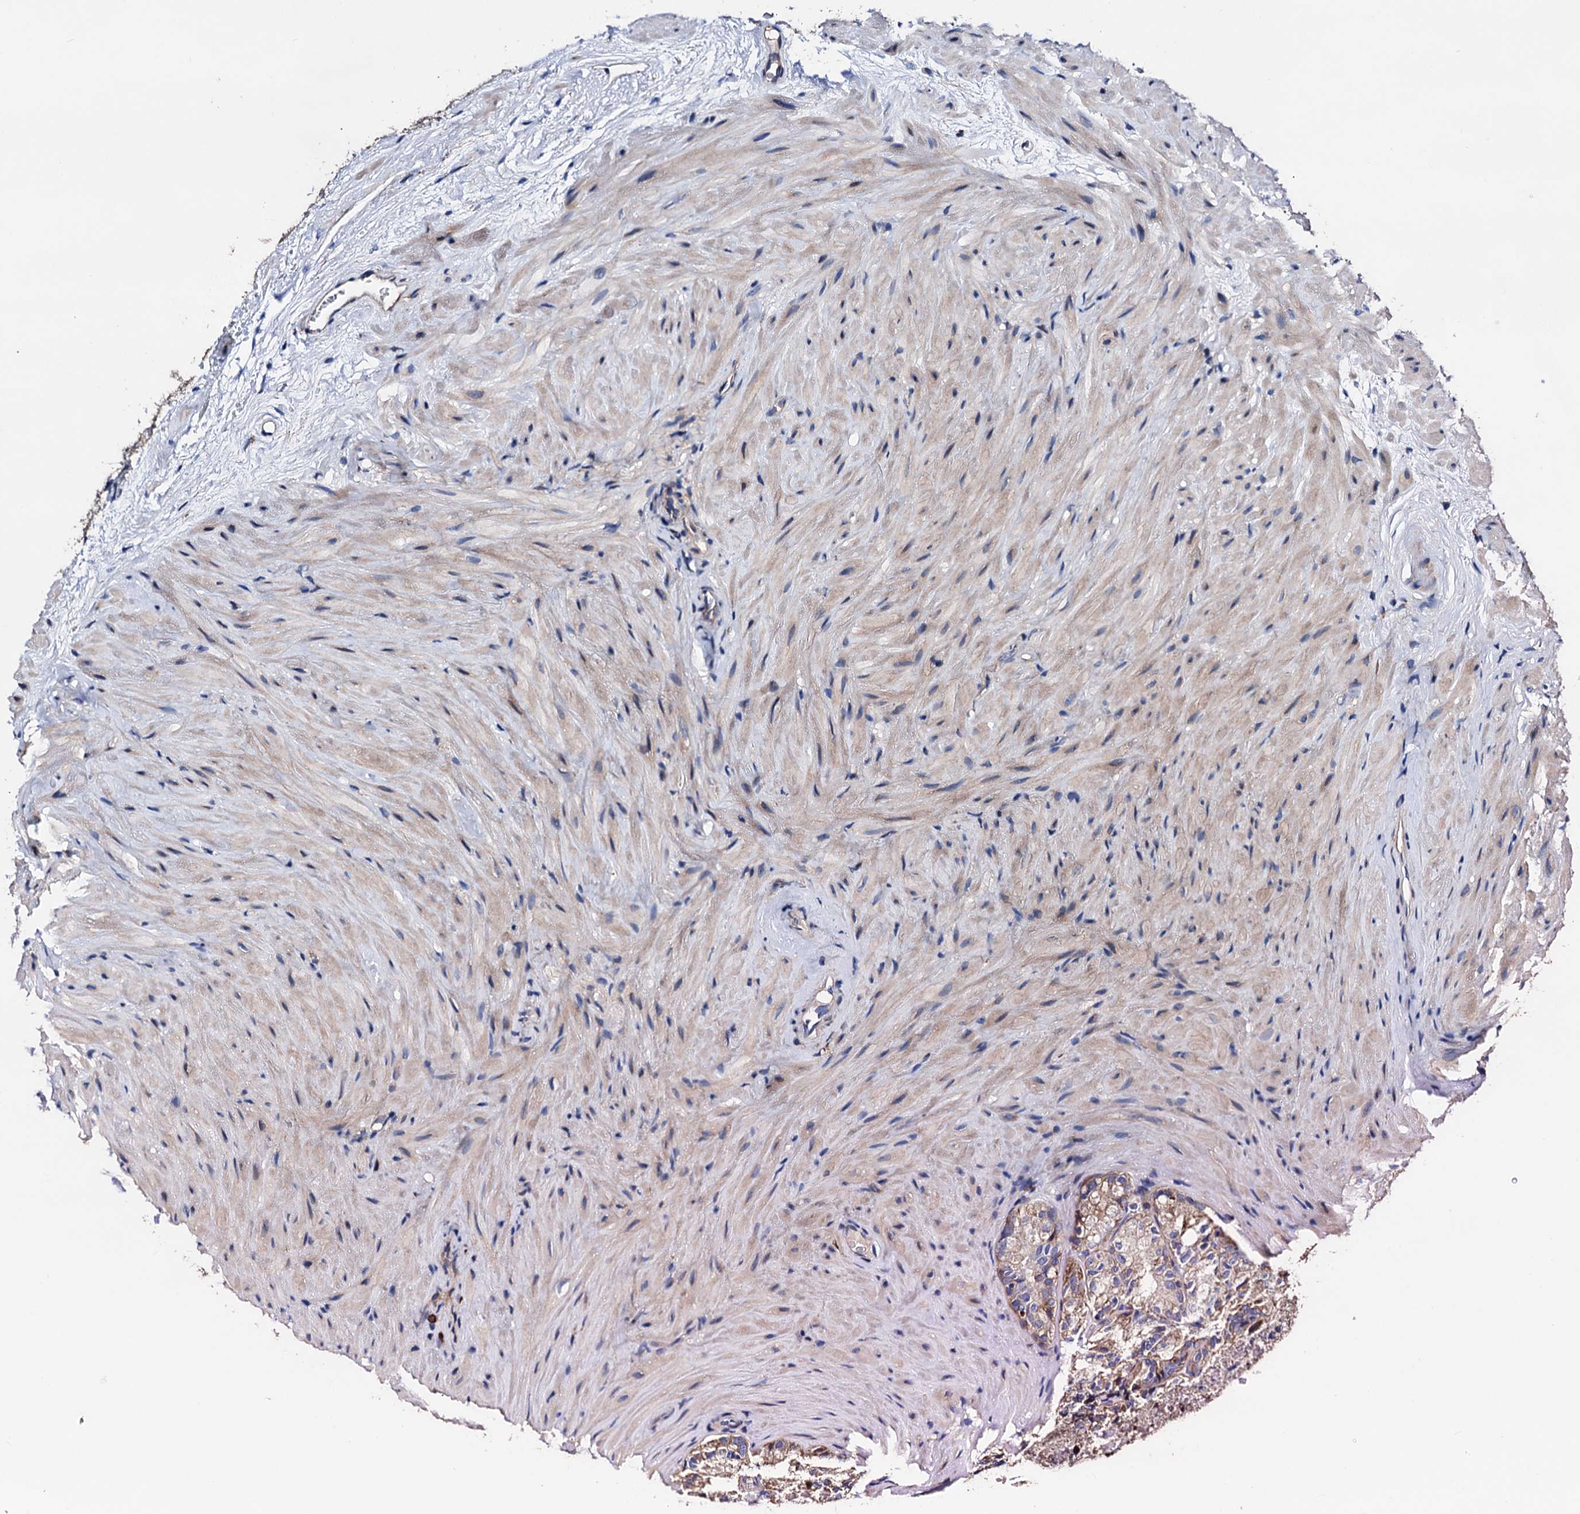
{"staining": {"intensity": "moderate", "quantity": "<25%", "location": "cytoplasmic/membranous"}, "tissue": "seminal vesicle", "cell_type": "Glandular cells", "image_type": "normal", "snomed": [{"axis": "morphology", "description": "Normal tissue, NOS"}, {"axis": "topography", "description": "Seminal veicle"}], "caption": "This is an image of immunohistochemistry staining of unremarkable seminal vesicle, which shows moderate expression in the cytoplasmic/membranous of glandular cells.", "gene": "AKAP11", "patient": {"sex": "male", "age": 60}}